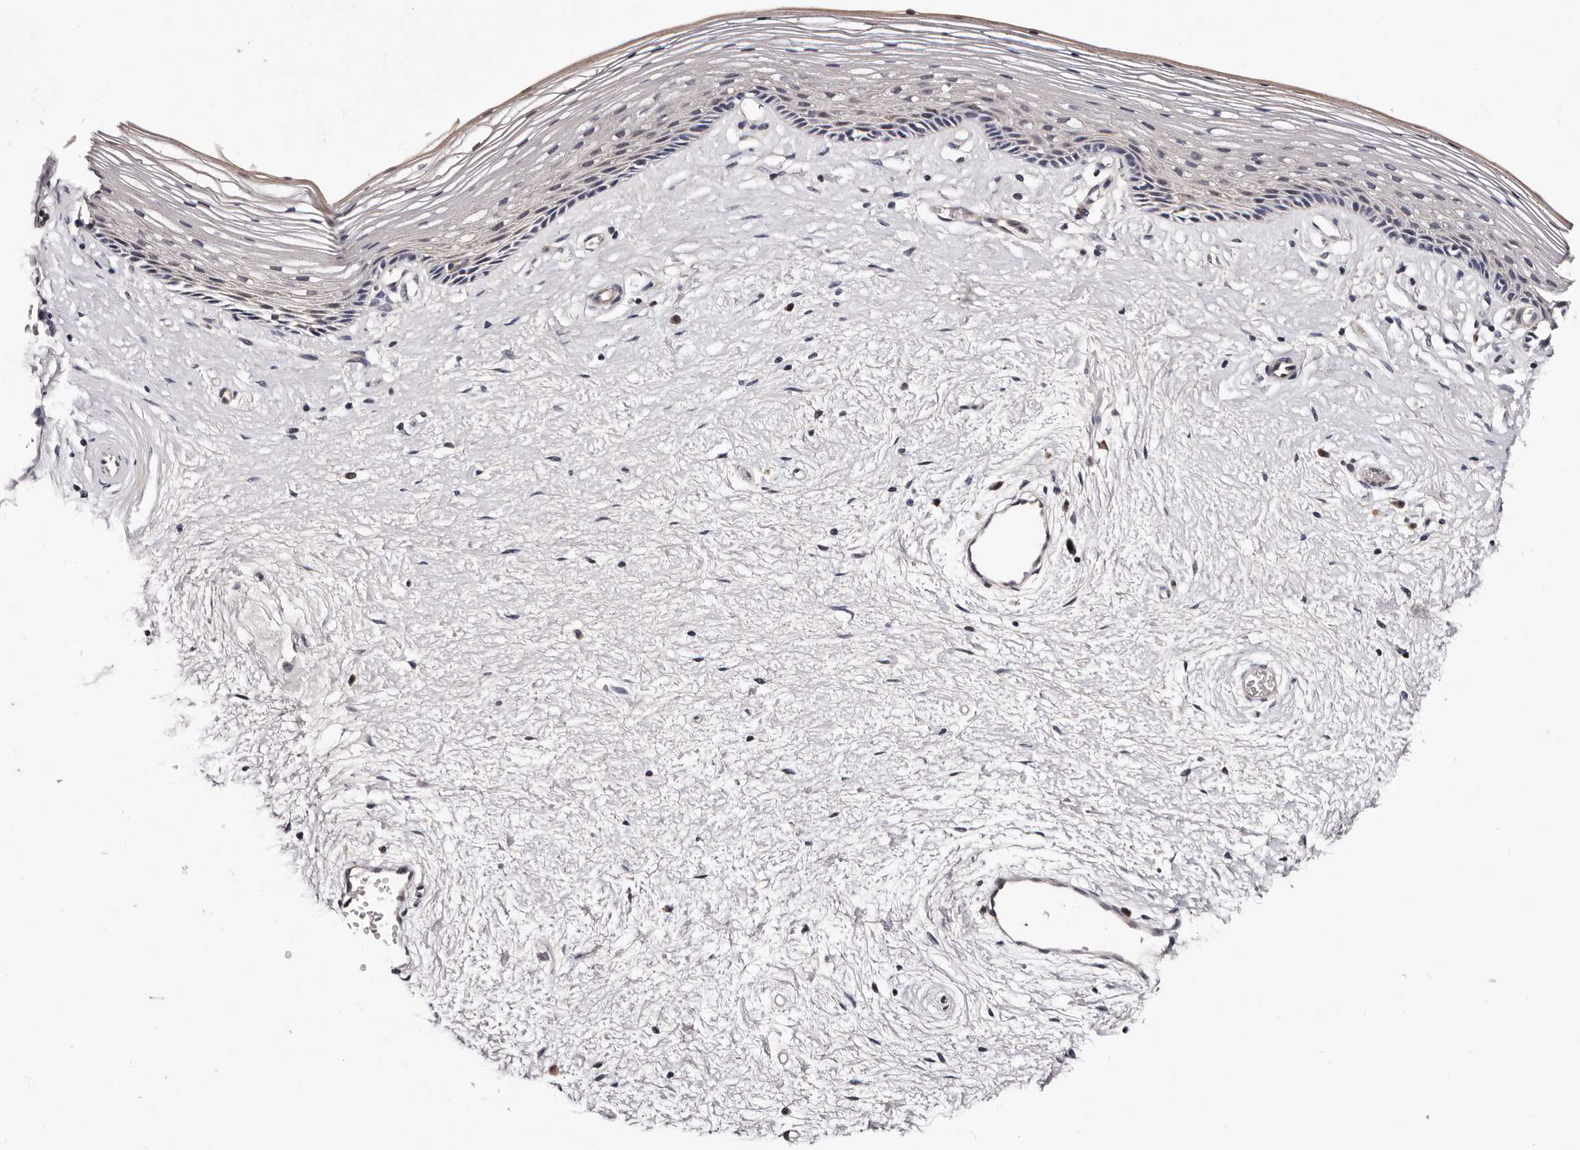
{"staining": {"intensity": "weak", "quantity": "<25%", "location": "cytoplasmic/membranous"}, "tissue": "vagina", "cell_type": "Squamous epithelial cells", "image_type": "normal", "snomed": [{"axis": "morphology", "description": "Normal tissue, NOS"}, {"axis": "topography", "description": "Vagina"}], "caption": "A high-resolution image shows IHC staining of benign vagina, which shows no significant positivity in squamous epithelial cells.", "gene": "TAF4B", "patient": {"sex": "female", "age": 46}}